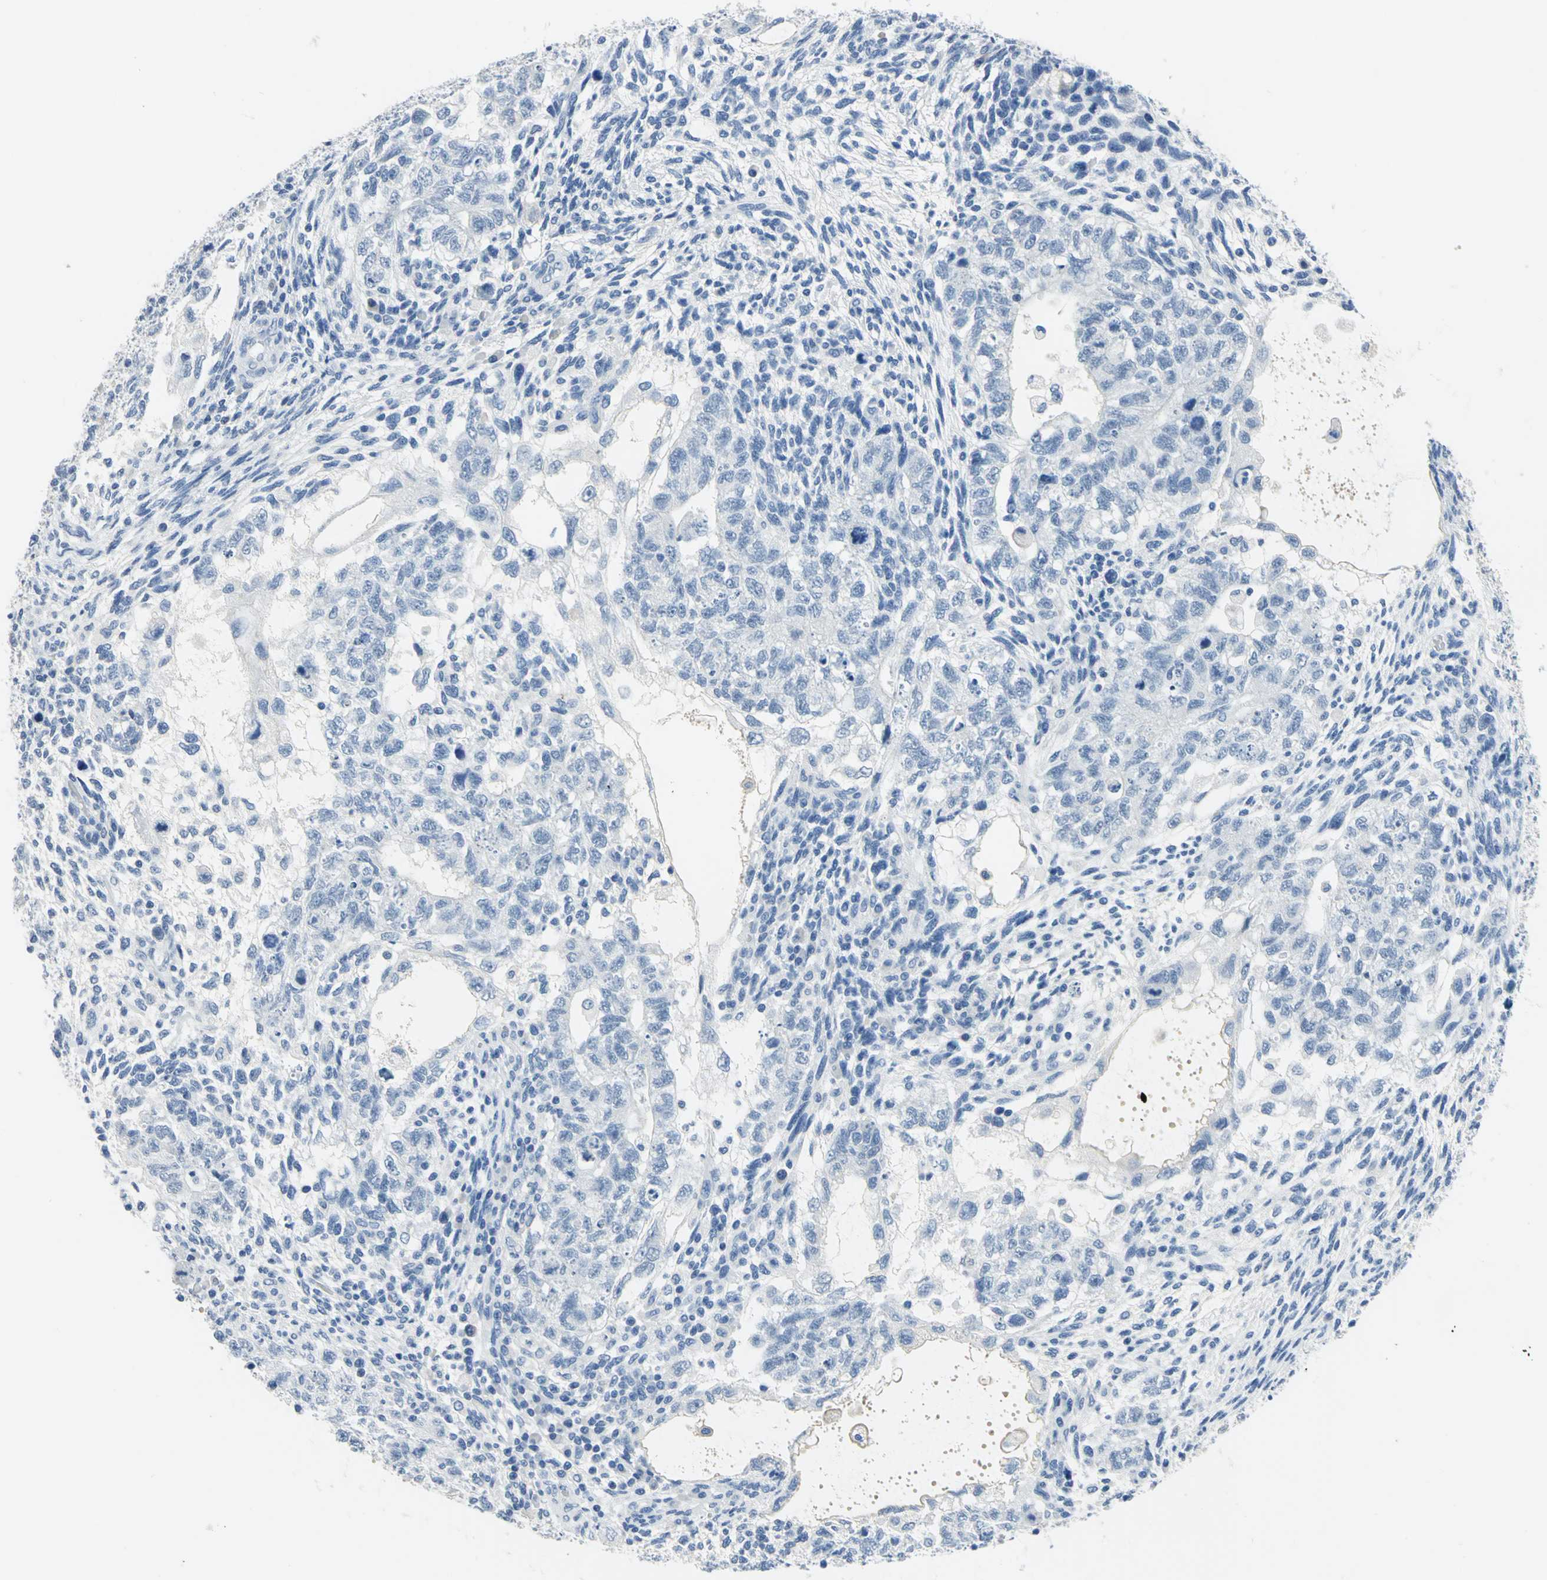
{"staining": {"intensity": "negative", "quantity": "none", "location": "none"}, "tissue": "testis cancer", "cell_type": "Tumor cells", "image_type": "cancer", "snomed": [{"axis": "morphology", "description": "Normal tissue, NOS"}, {"axis": "morphology", "description": "Carcinoma, Embryonal, NOS"}, {"axis": "topography", "description": "Testis"}], "caption": "IHC of human testis cancer shows no staining in tumor cells. Nuclei are stained in blue.", "gene": "PKLR", "patient": {"sex": "male", "age": 36}}